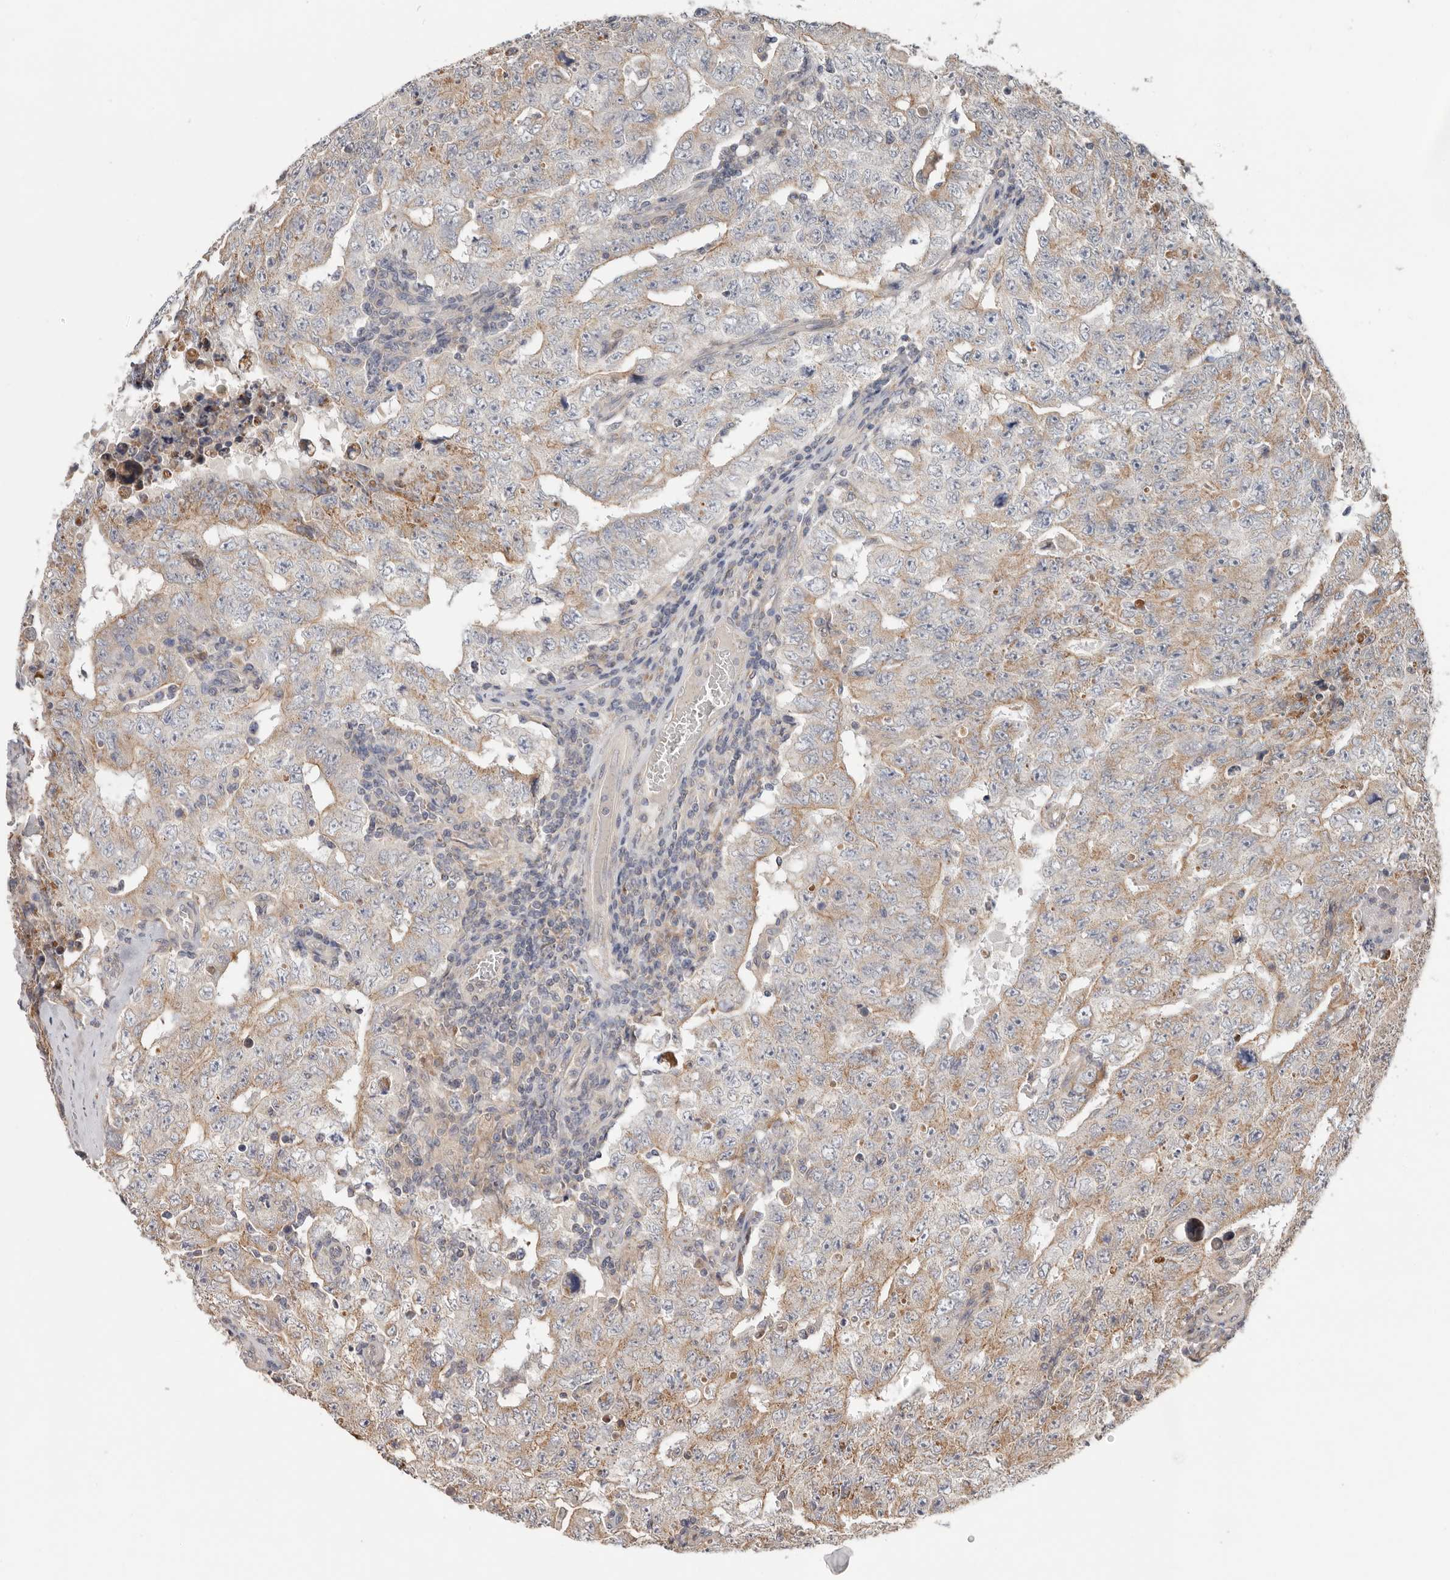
{"staining": {"intensity": "moderate", "quantity": "25%-75%", "location": "cytoplasmic/membranous"}, "tissue": "testis cancer", "cell_type": "Tumor cells", "image_type": "cancer", "snomed": [{"axis": "morphology", "description": "Carcinoma, Embryonal, NOS"}, {"axis": "topography", "description": "Testis"}], "caption": "About 25%-75% of tumor cells in human testis embryonal carcinoma show moderate cytoplasmic/membranous protein expression as visualized by brown immunohistochemical staining.", "gene": "LRP6", "patient": {"sex": "male", "age": 26}}